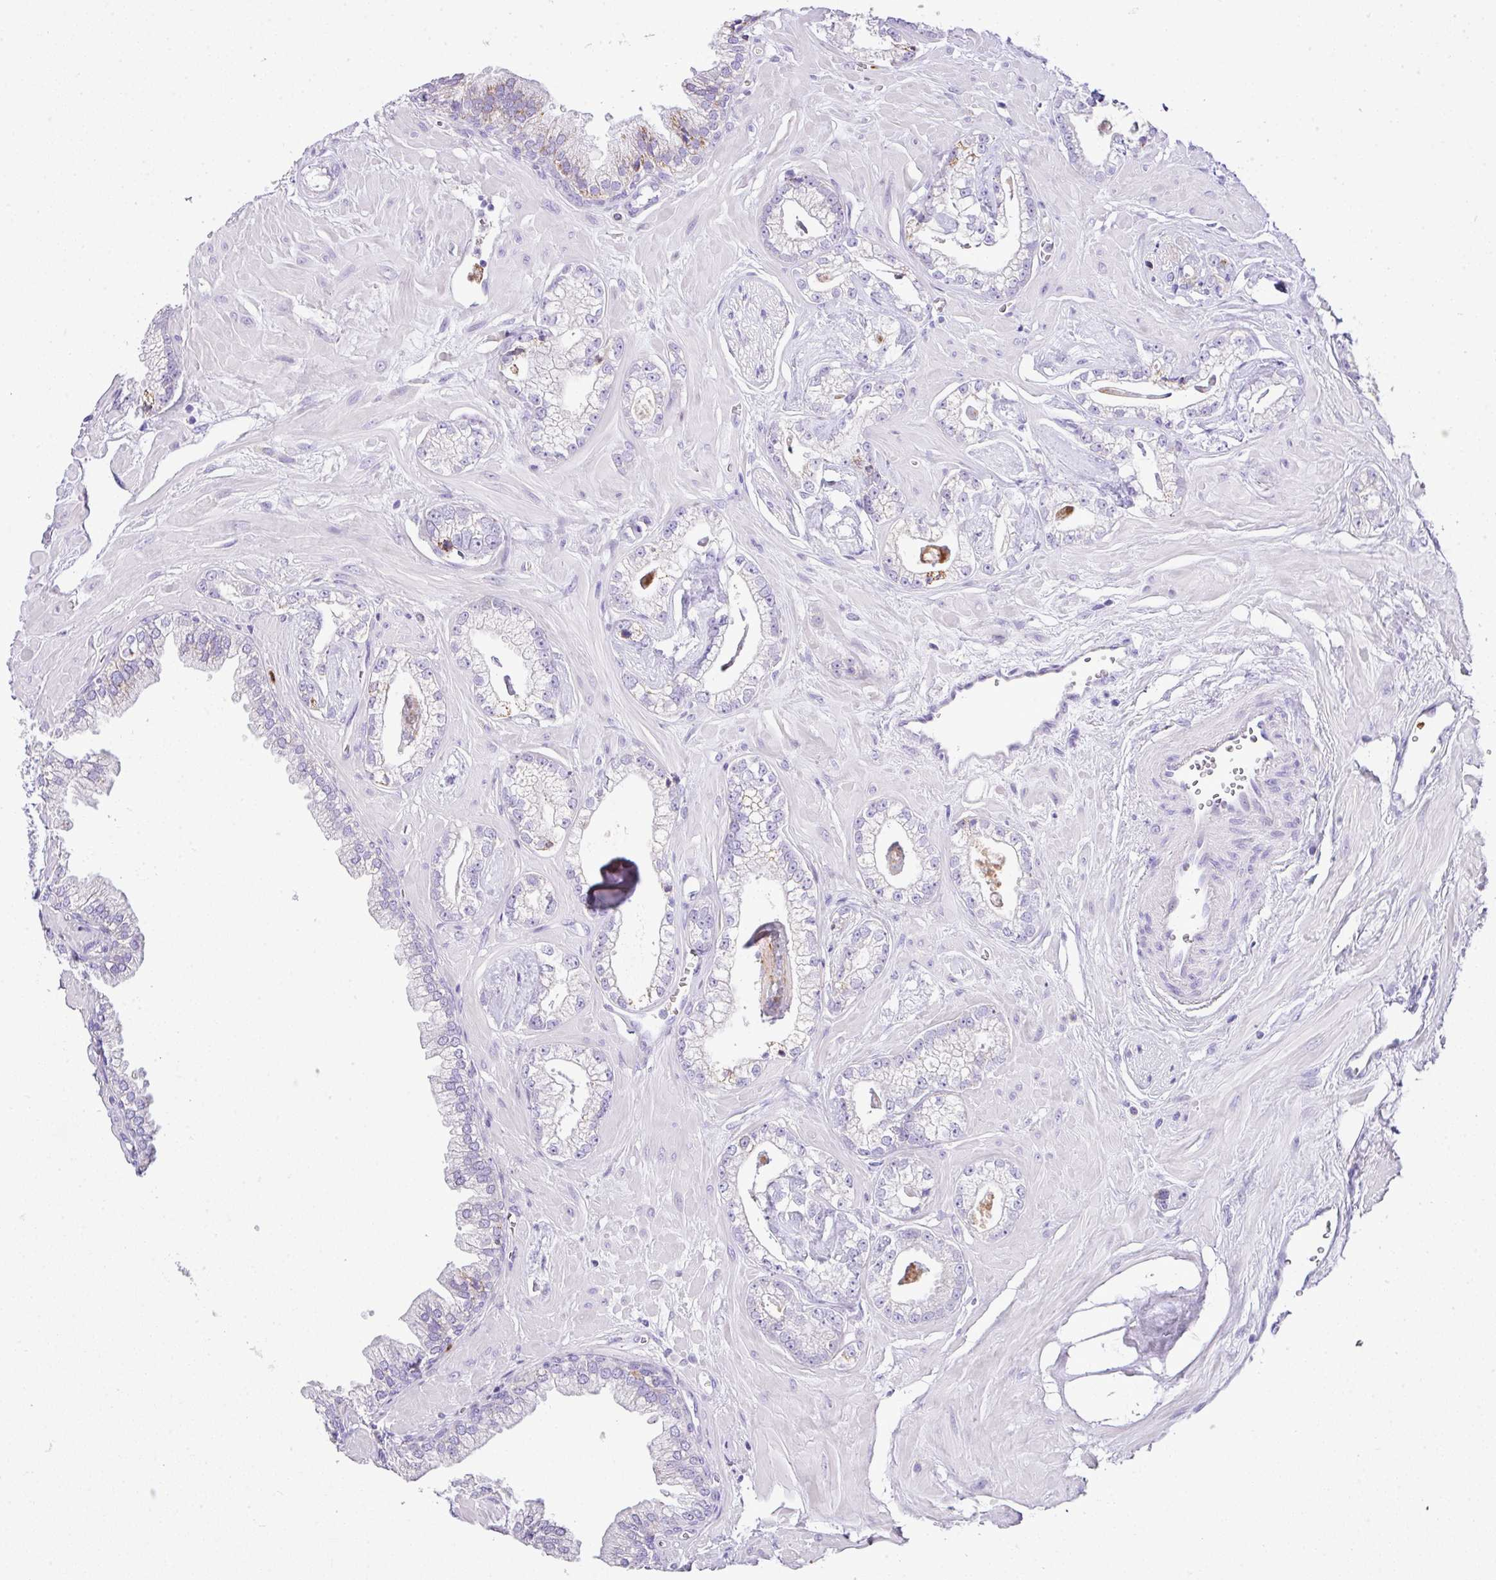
{"staining": {"intensity": "weak", "quantity": "<25%", "location": "cytoplasmic/membranous"}, "tissue": "prostate cancer", "cell_type": "Tumor cells", "image_type": "cancer", "snomed": [{"axis": "morphology", "description": "Adenocarcinoma, Low grade"}, {"axis": "topography", "description": "Prostate"}], "caption": "Prostate cancer was stained to show a protein in brown. There is no significant positivity in tumor cells.", "gene": "RCAN2", "patient": {"sex": "male", "age": 60}}